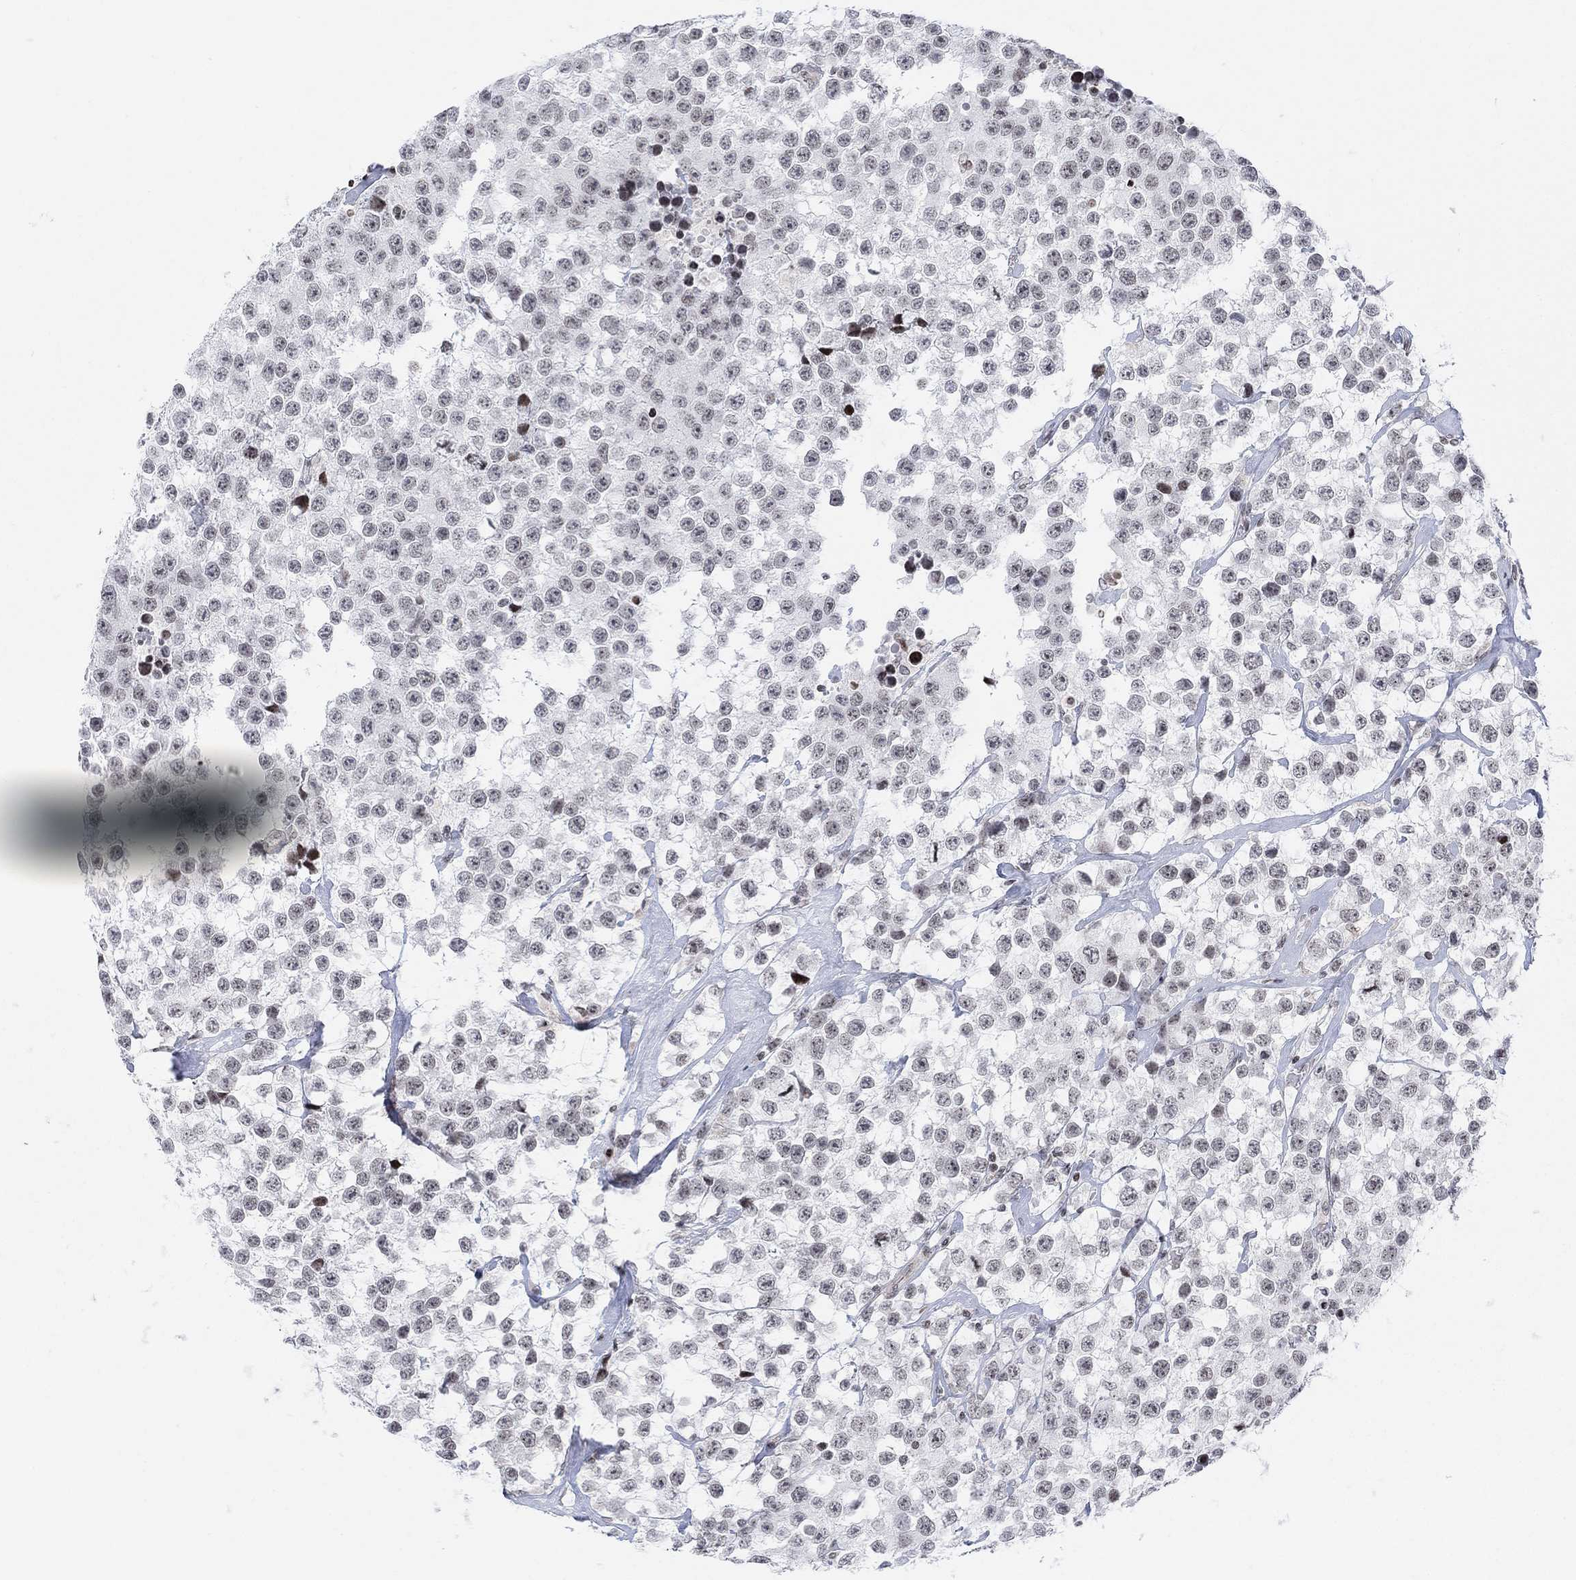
{"staining": {"intensity": "negative", "quantity": "none", "location": "none"}, "tissue": "testis cancer", "cell_type": "Tumor cells", "image_type": "cancer", "snomed": [{"axis": "morphology", "description": "Seminoma, NOS"}, {"axis": "topography", "description": "Testis"}], "caption": "This is an immunohistochemistry (IHC) micrograph of human seminoma (testis). There is no staining in tumor cells.", "gene": "ABHD14A", "patient": {"sex": "male", "age": 59}}